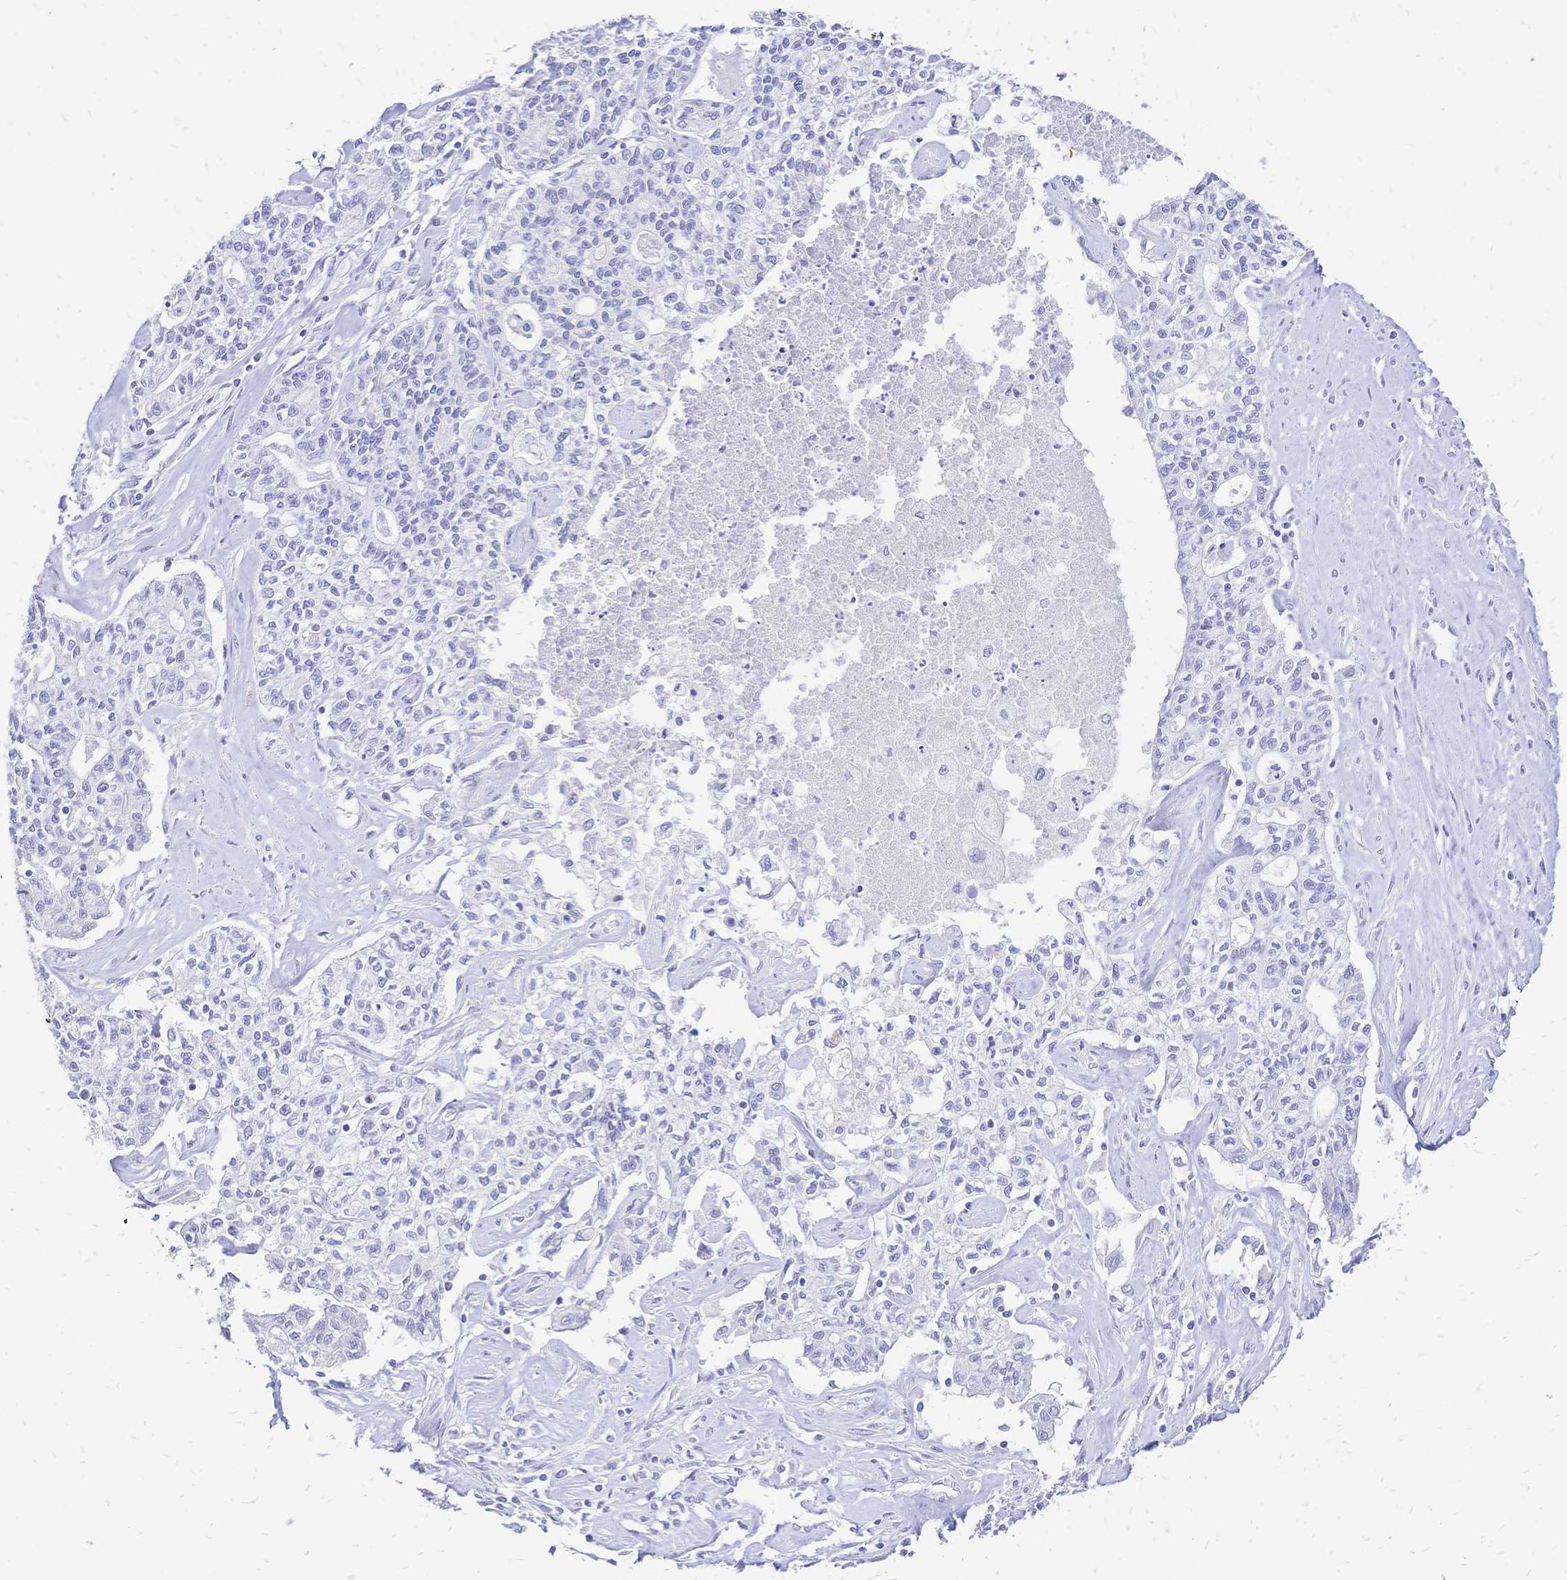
{"staining": {"intensity": "negative", "quantity": "none", "location": "none"}, "tissue": "liver cancer", "cell_type": "Tumor cells", "image_type": "cancer", "snomed": [{"axis": "morphology", "description": "Cholangiocarcinoma"}, {"axis": "topography", "description": "Liver"}], "caption": "Immunohistochemical staining of liver cancer displays no significant staining in tumor cells.", "gene": "FA2H", "patient": {"sex": "female", "age": 61}}